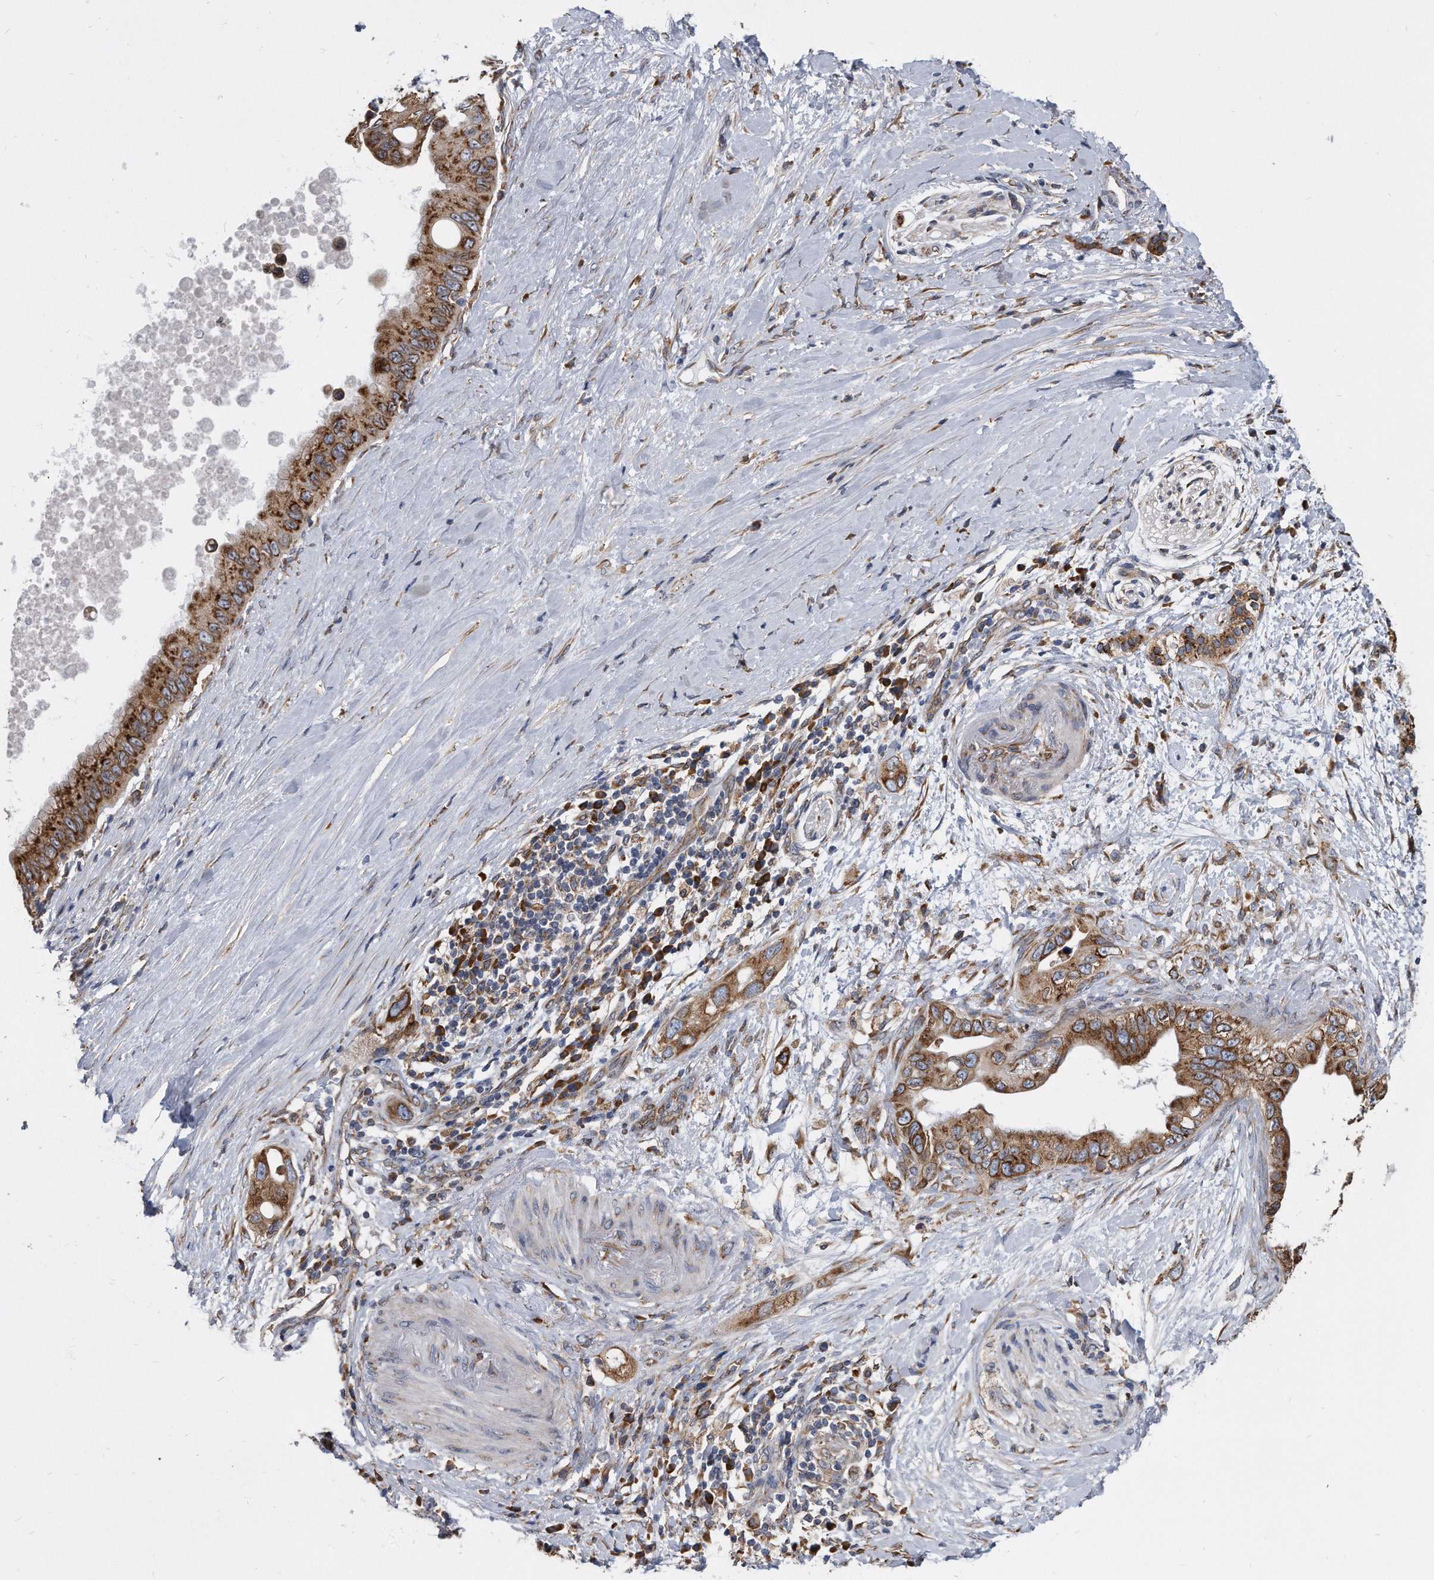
{"staining": {"intensity": "strong", "quantity": ">75%", "location": "cytoplasmic/membranous"}, "tissue": "pancreatic cancer", "cell_type": "Tumor cells", "image_type": "cancer", "snomed": [{"axis": "morphology", "description": "Adenocarcinoma, NOS"}, {"axis": "topography", "description": "Pancreas"}], "caption": "A brown stain labels strong cytoplasmic/membranous positivity of a protein in human adenocarcinoma (pancreatic) tumor cells.", "gene": "CCDC47", "patient": {"sex": "female", "age": 56}}